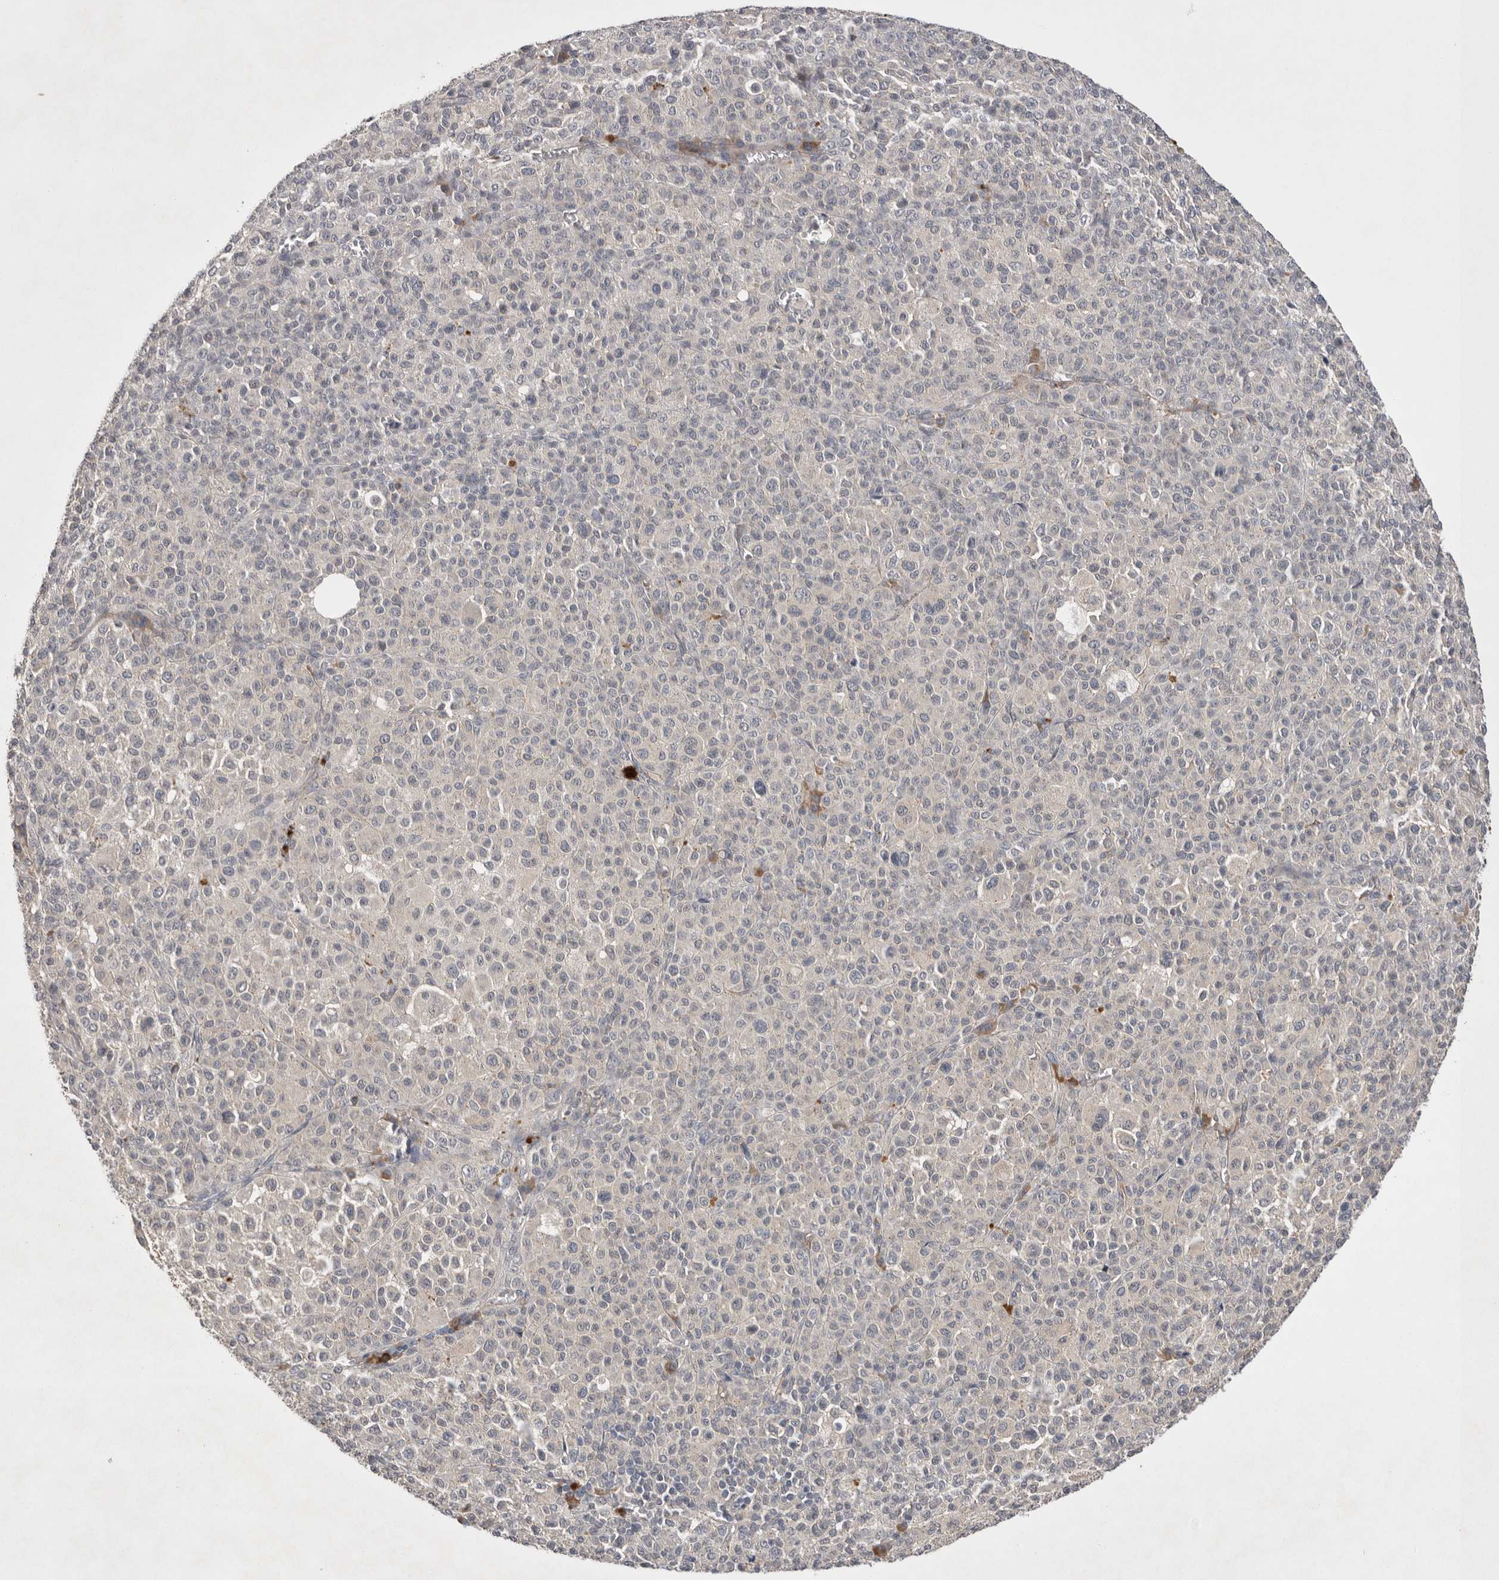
{"staining": {"intensity": "negative", "quantity": "none", "location": "none"}, "tissue": "melanoma", "cell_type": "Tumor cells", "image_type": "cancer", "snomed": [{"axis": "morphology", "description": "Malignant melanoma, Metastatic site"}, {"axis": "topography", "description": "Skin"}], "caption": "Human malignant melanoma (metastatic site) stained for a protein using immunohistochemistry demonstrates no positivity in tumor cells.", "gene": "NRCAM", "patient": {"sex": "female", "age": 74}}